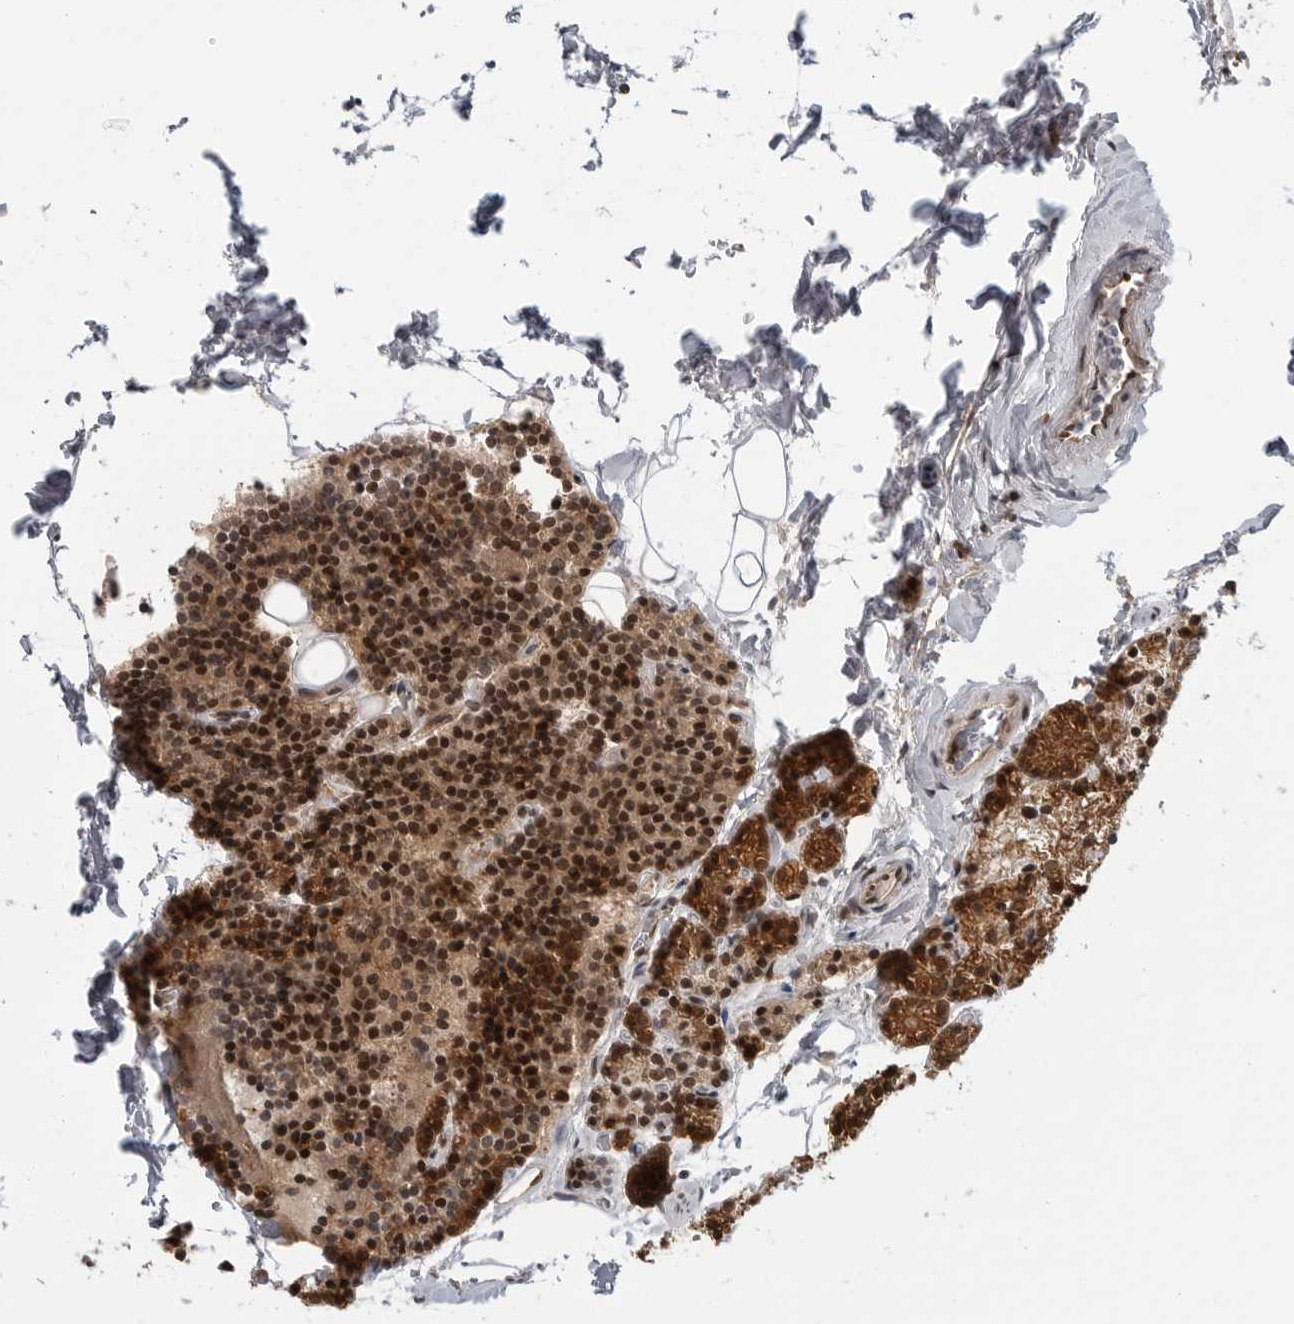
{"staining": {"intensity": "strong", "quantity": ">75%", "location": "cytoplasmic/membranous,nuclear"}, "tissue": "parathyroid gland", "cell_type": "Glandular cells", "image_type": "normal", "snomed": [{"axis": "morphology", "description": "Normal tissue, NOS"}, {"axis": "topography", "description": "Parathyroid gland"}], "caption": "Immunohistochemistry (IHC) photomicrograph of unremarkable parathyroid gland: parathyroid gland stained using IHC exhibits high levels of strong protein expression localized specifically in the cytoplasmic/membranous,nuclear of glandular cells, appearing as a cytoplasmic/membranous,nuclear brown color.", "gene": "SZRD1", "patient": {"sex": "male", "age": 42}}